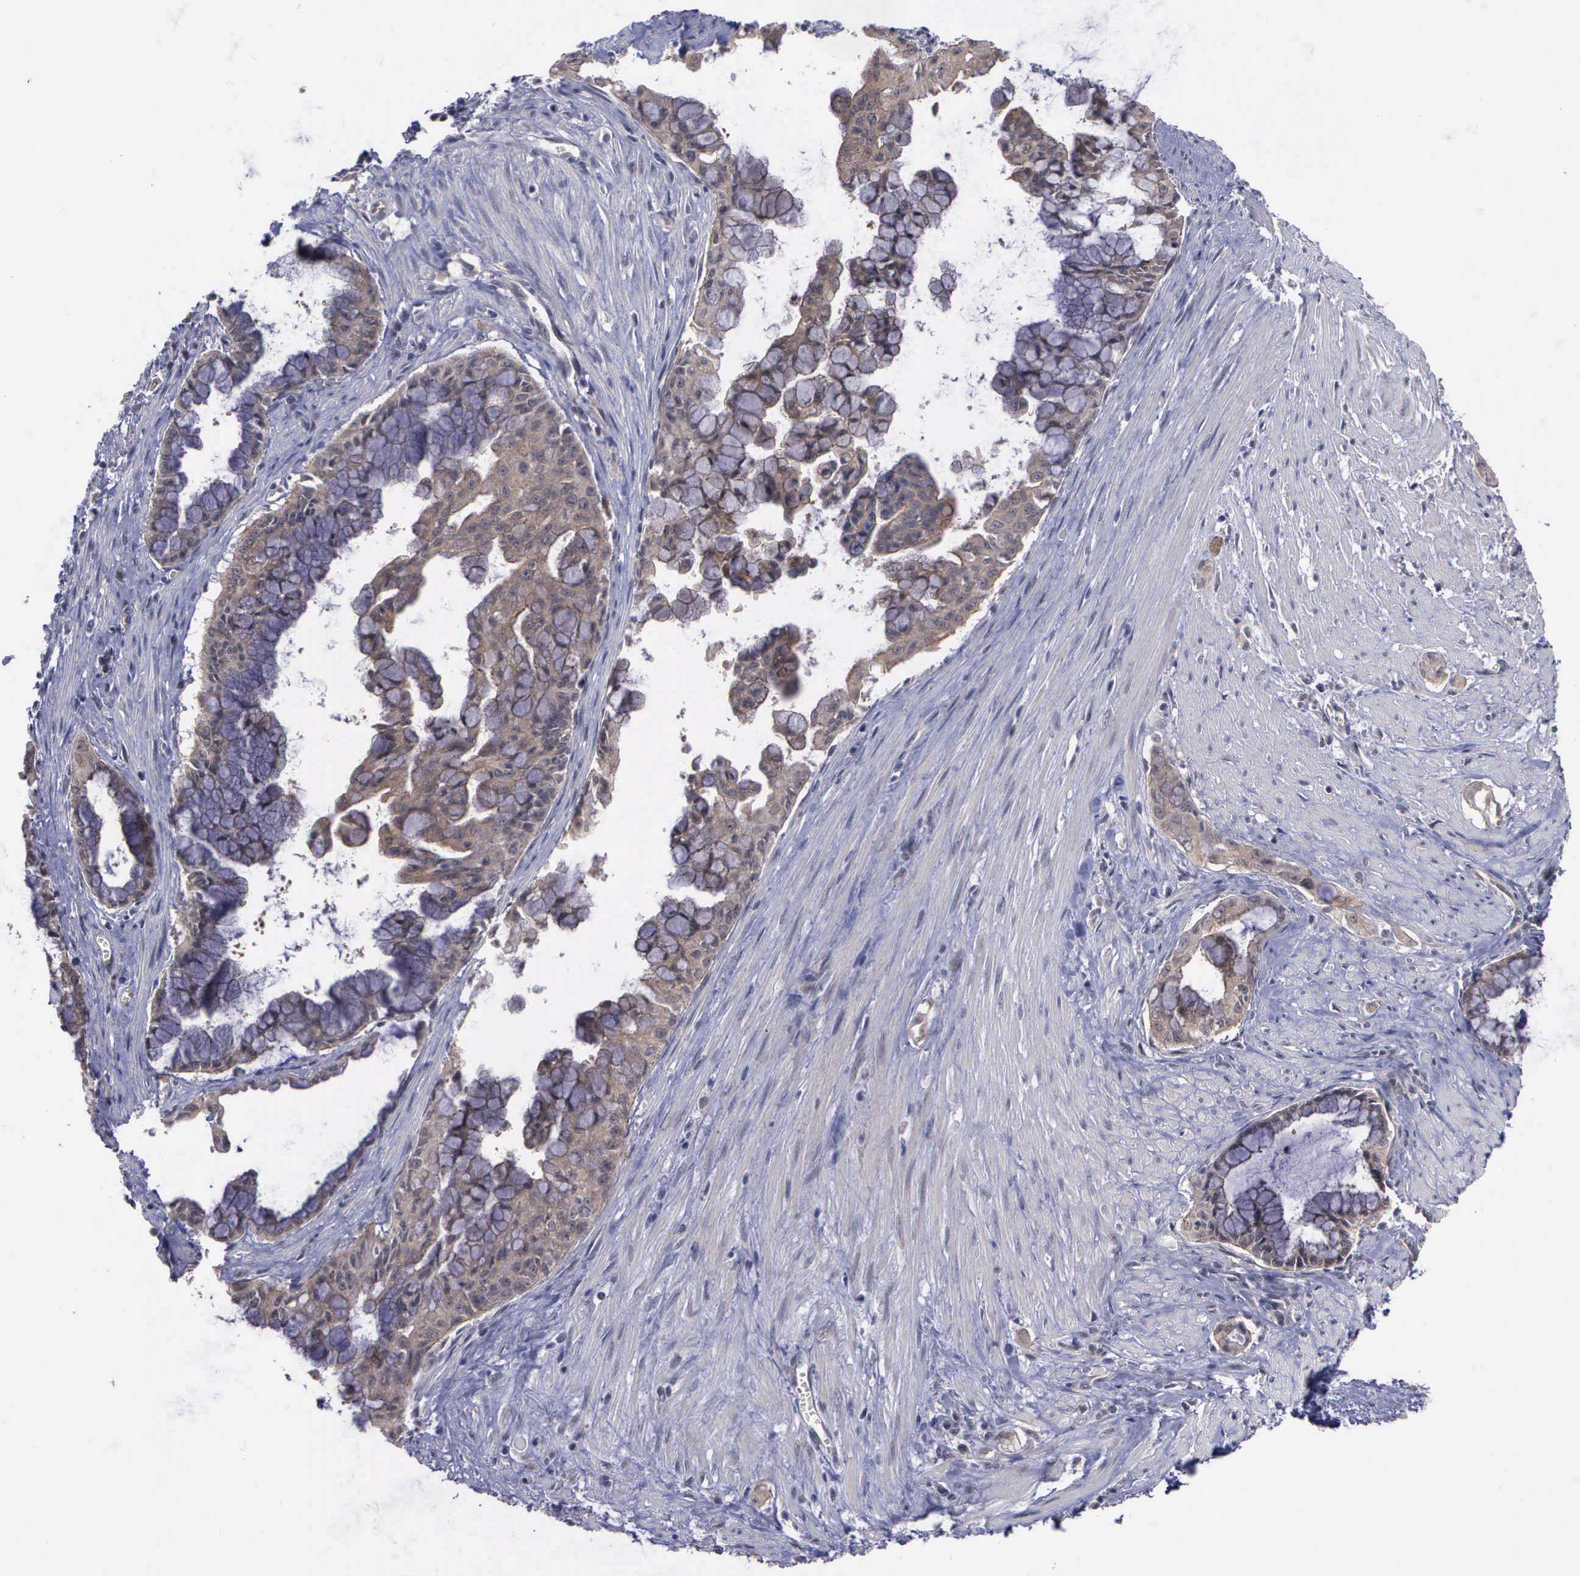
{"staining": {"intensity": "weak", "quantity": "25%-75%", "location": "cytoplasmic/membranous"}, "tissue": "pancreatic cancer", "cell_type": "Tumor cells", "image_type": "cancer", "snomed": [{"axis": "morphology", "description": "Adenocarcinoma, NOS"}, {"axis": "topography", "description": "Pancreas"}], "caption": "Protein staining exhibits weak cytoplasmic/membranous expression in approximately 25%-75% of tumor cells in adenocarcinoma (pancreatic).", "gene": "MAP3K9", "patient": {"sex": "male", "age": 59}}